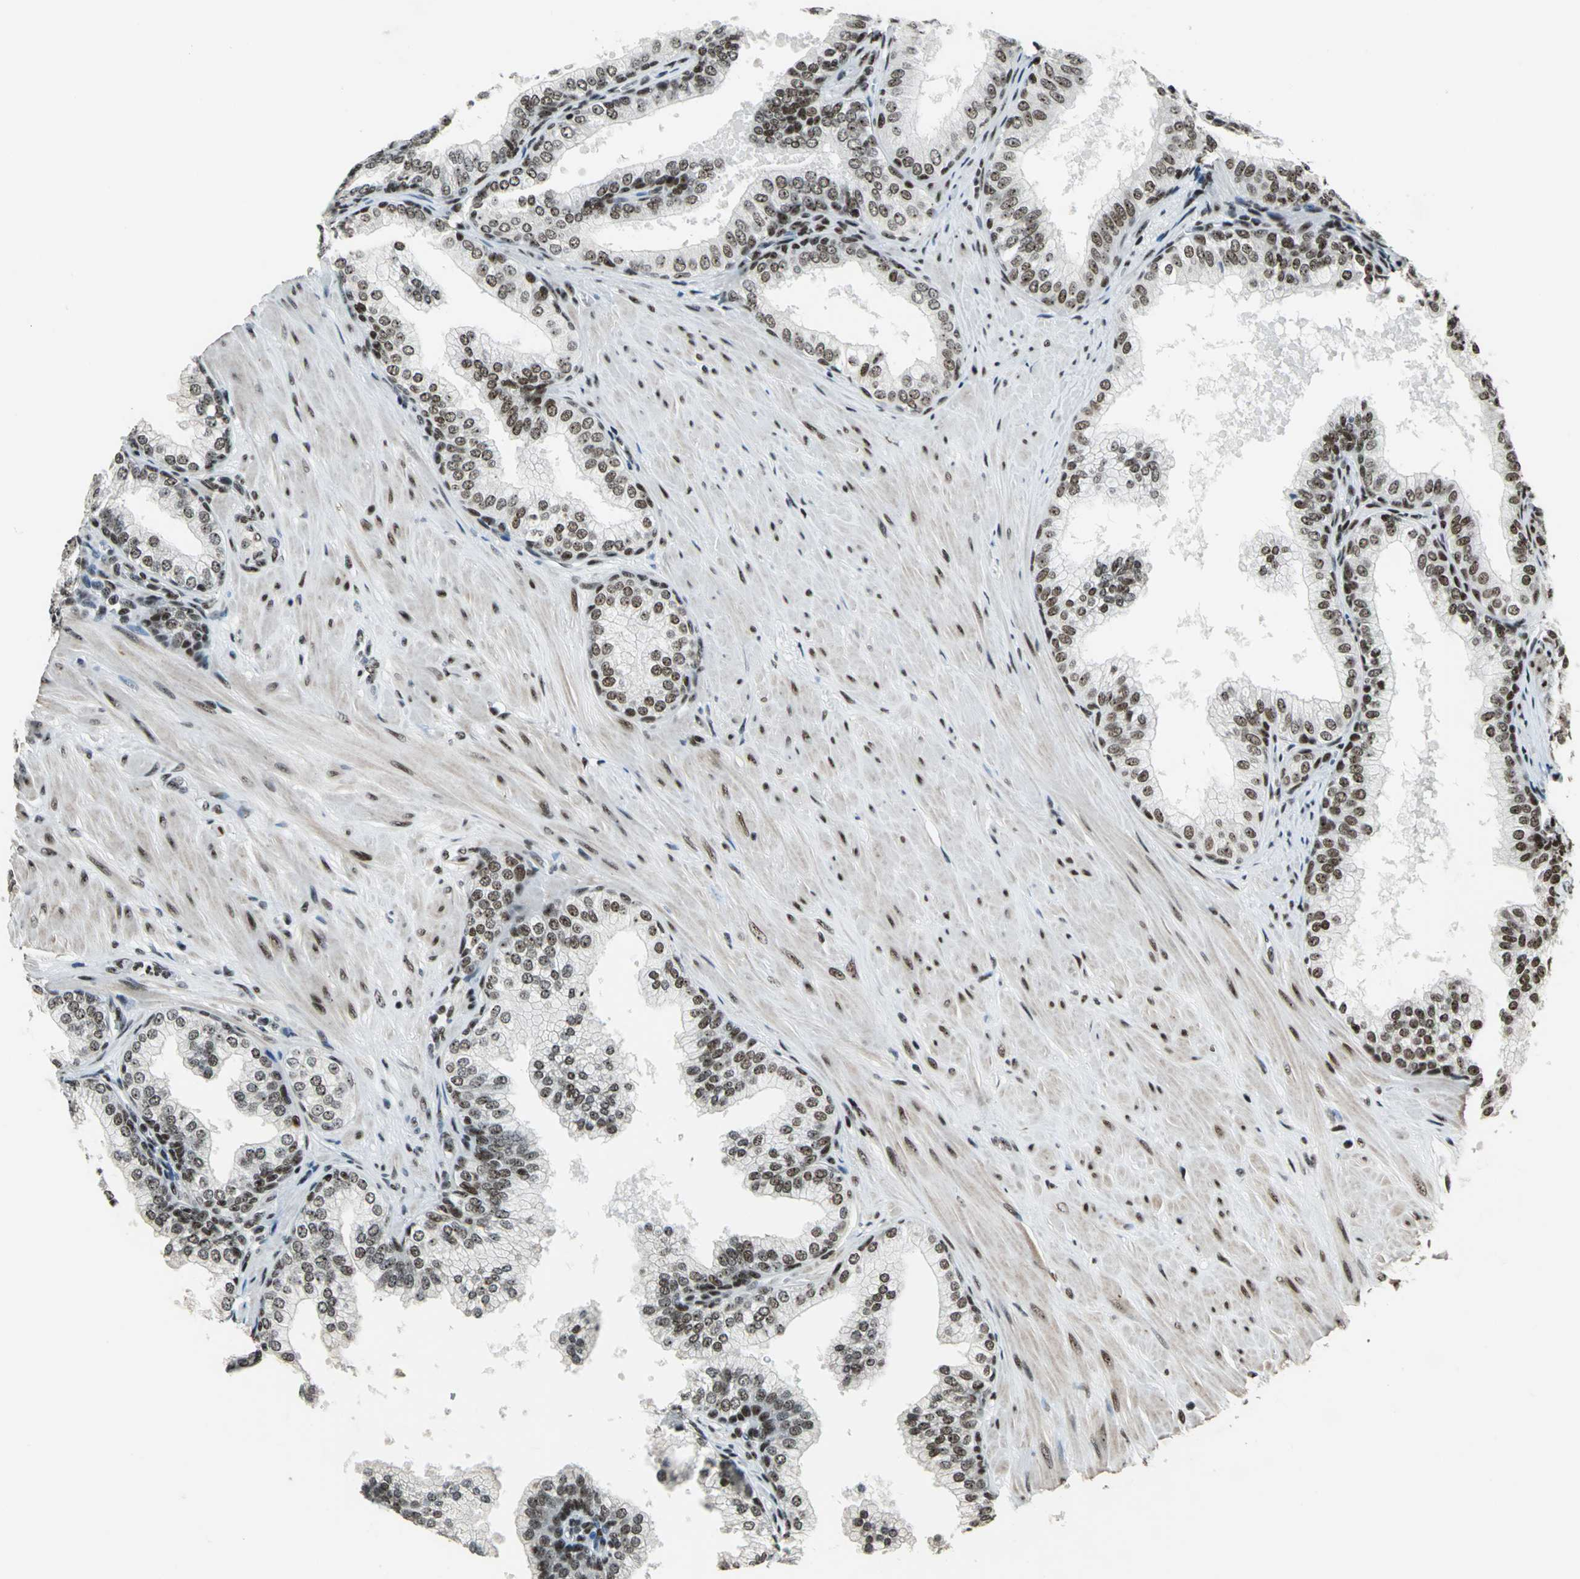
{"staining": {"intensity": "moderate", "quantity": ">75%", "location": "nuclear"}, "tissue": "prostate", "cell_type": "Glandular cells", "image_type": "normal", "snomed": [{"axis": "morphology", "description": "Normal tissue, NOS"}, {"axis": "topography", "description": "Prostate"}], "caption": "Immunohistochemical staining of benign human prostate exhibits medium levels of moderate nuclear expression in about >75% of glandular cells.", "gene": "UBTF", "patient": {"sex": "male", "age": 60}}